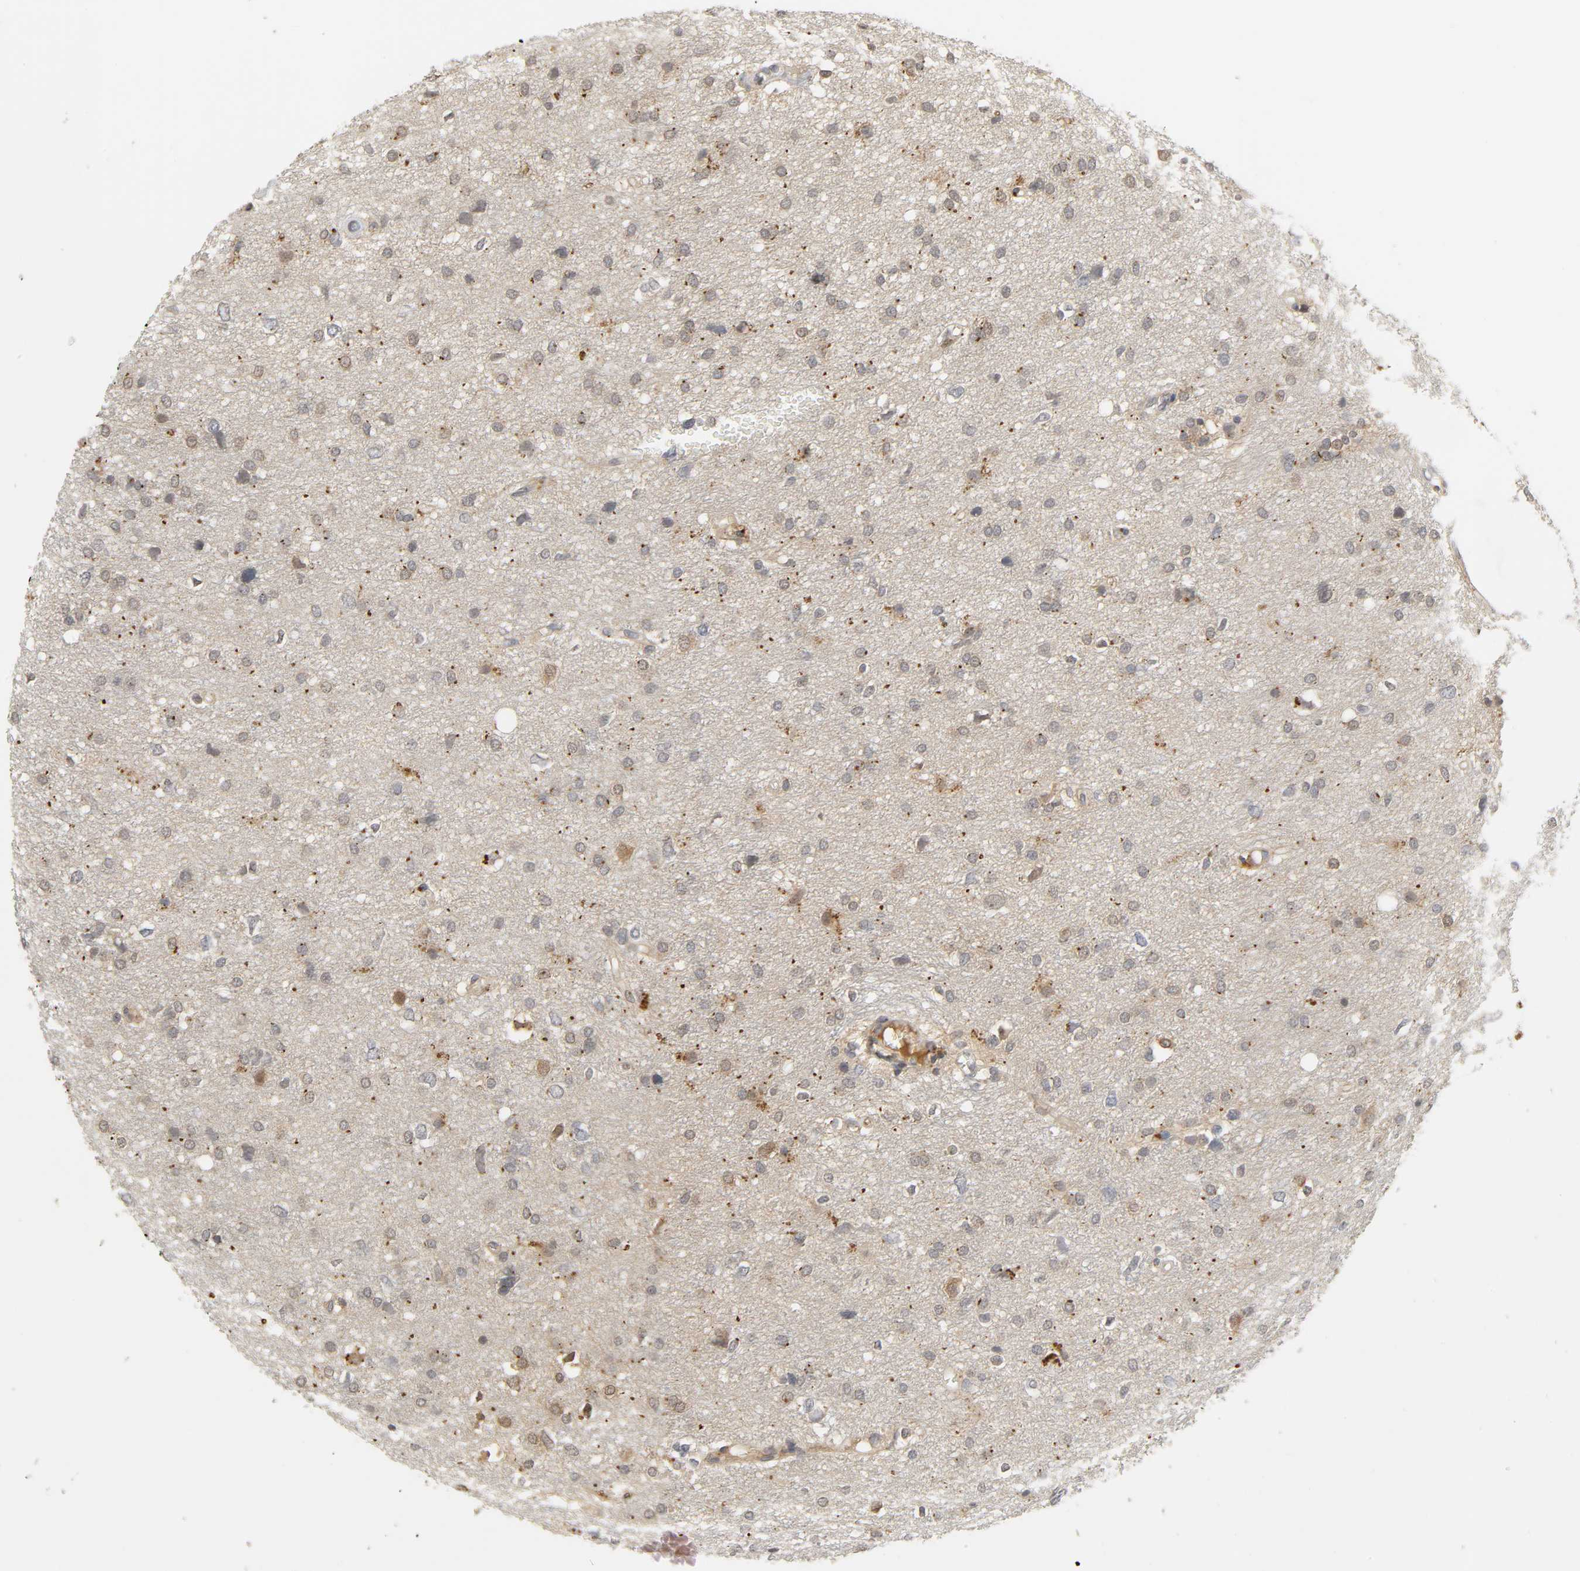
{"staining": {"intensity": "strong", "quantity": "<25%", "location": "cytoplasmic/membranous"}, "tissue": "glioma", "cell_type": "Tumor cells", "image_type": "cancer", "snomed": [{"axis": "morphology", "description": "Glioma, malignant, High grade"}, {"axis": "topography", "description": "Brain"}], "caption": "Brown immunohistochemical staining in high-grade glioma (malignant) exhibits strong cytoplasmic/membranous staining in about <25% of tumor cells.", "gene": "MIF", "patient": {"sex": "female", "age": 59}}